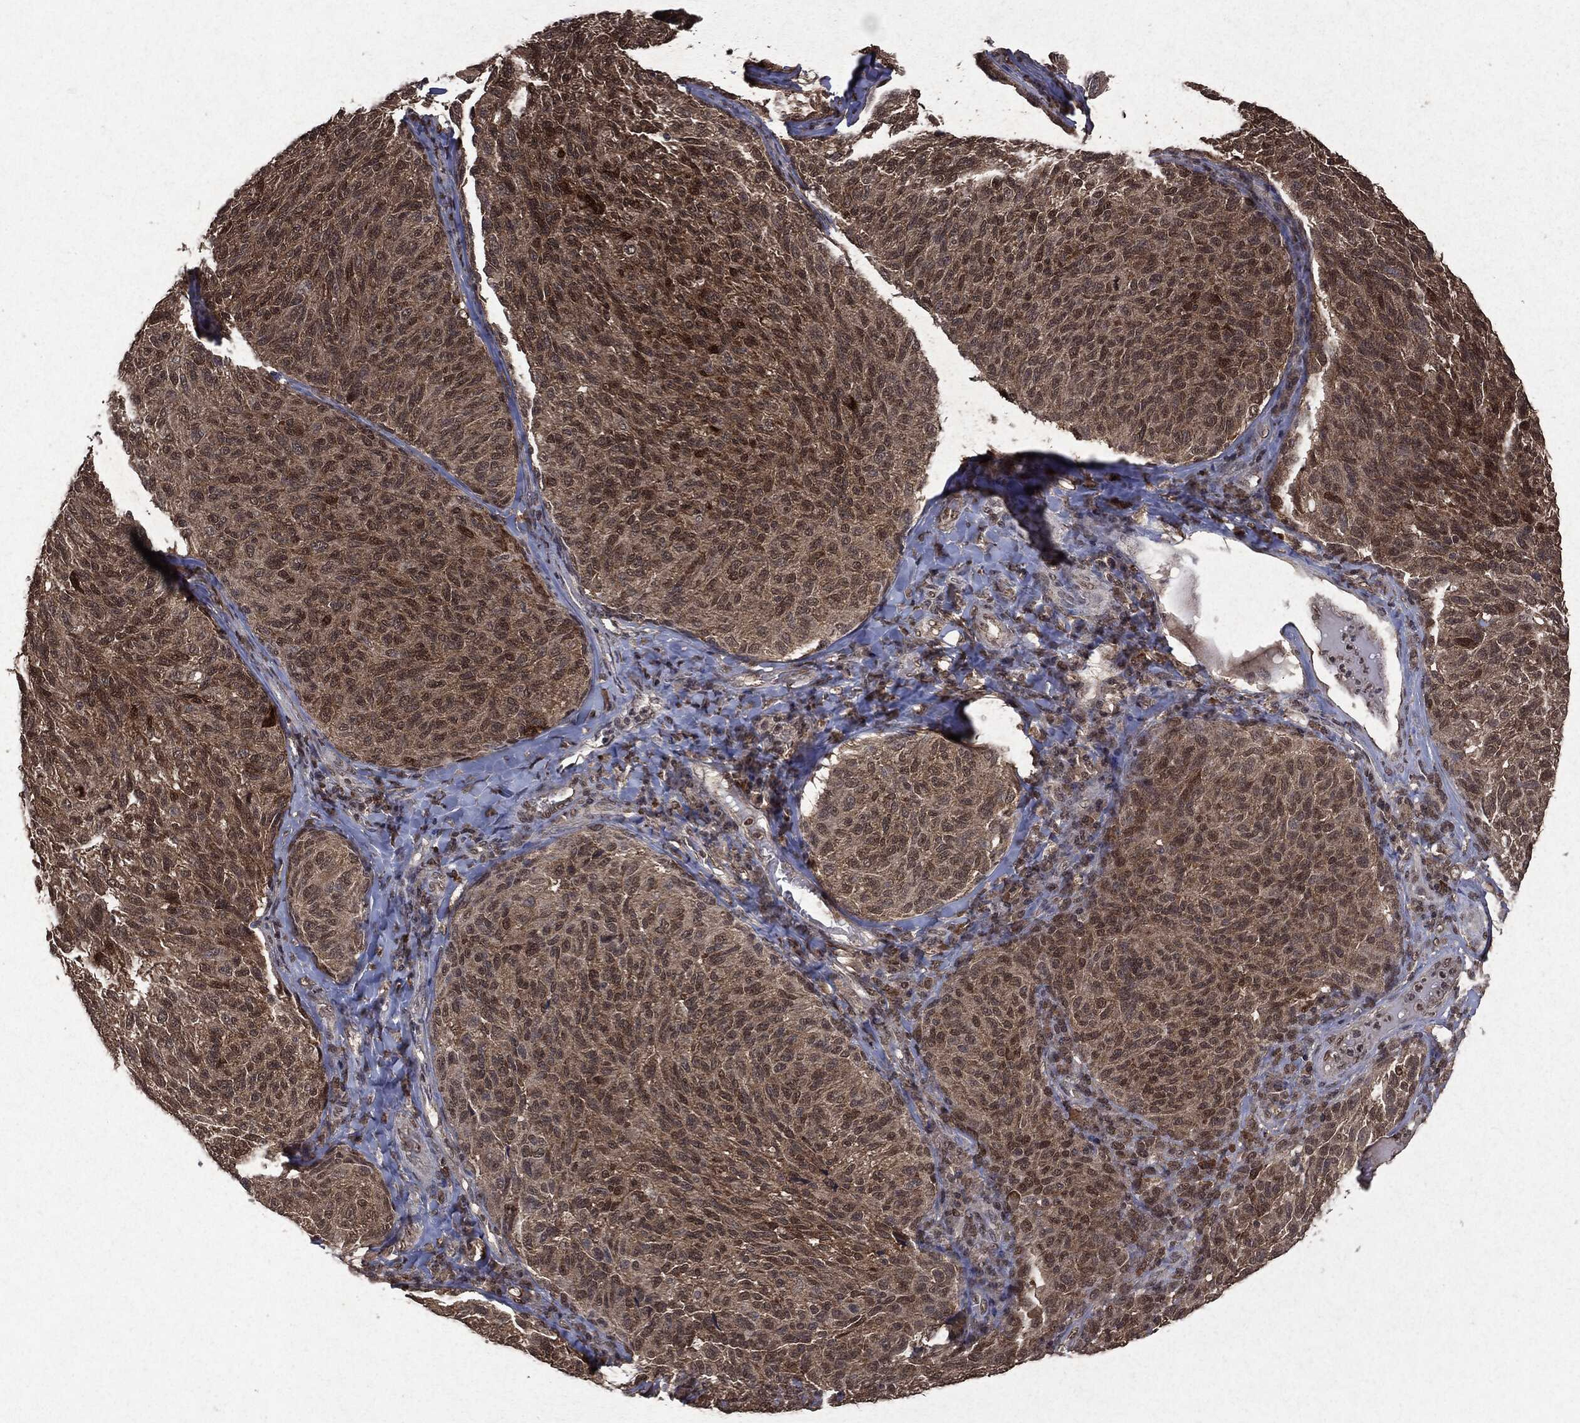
{"staining": {"intensity": "moderate", "quantity": ">75%", "location": "cytoplasmic/membranous,nuclear"}, "tissue": "melanoma", "cell_type": "Tumor cells", "image_type": "cancer", "snomed": [{"axis": "morphology", "description": "Malignant melanoma, NOS"}, {"axis": "topography", "description": "Skin"}], "caption": "Moderate cytoplasmic/membranous and nuclear protein positivity is present in about >75% of tumor cells in malignant melanoma.", "gene": "PEBP1", "patient": {"sex": "female", "age": 73}}